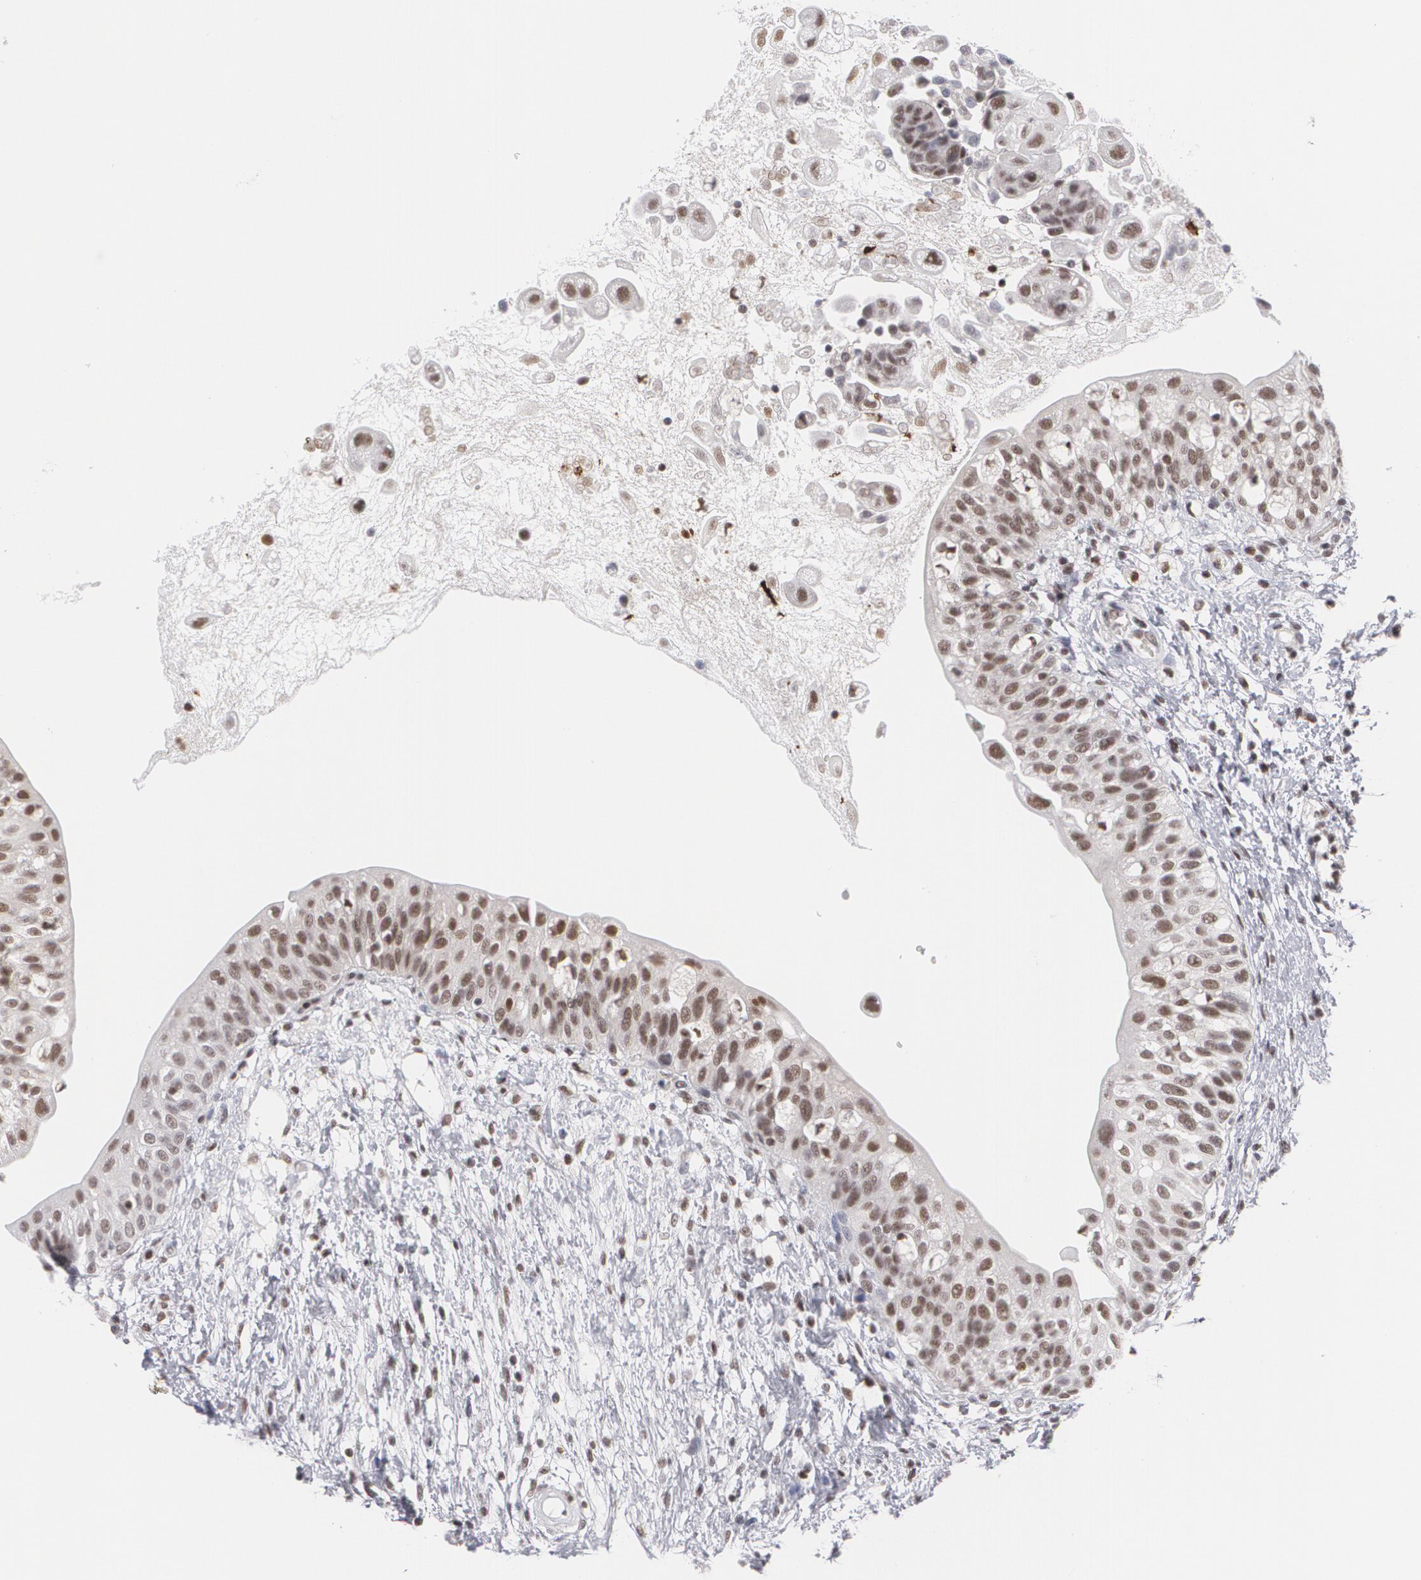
{"staining": {"intensity": "strong", "quantity": ">75%", "location": "nuclear"}, "tissue": "urinary bladder", "cell_type": "Urothelial cells", "image_type": "normal", "snomed": [{"axis": "morphology", "description": "Normal tissue, NOS"}, {"axis": "topography", "description": "Urinary bladder"}], "caption": "Immunohistochemical staining of benign human urinary bladder demonstrates strong nuclear protein staining in approximately >75% of urothelial cells. The protein is stained brown, and the nuclei are stained in blue (DAB IHC with brightfield microscopy, high magnification).", "gene": "MCL1", "patient": {"sex": "female", "age": 55}}